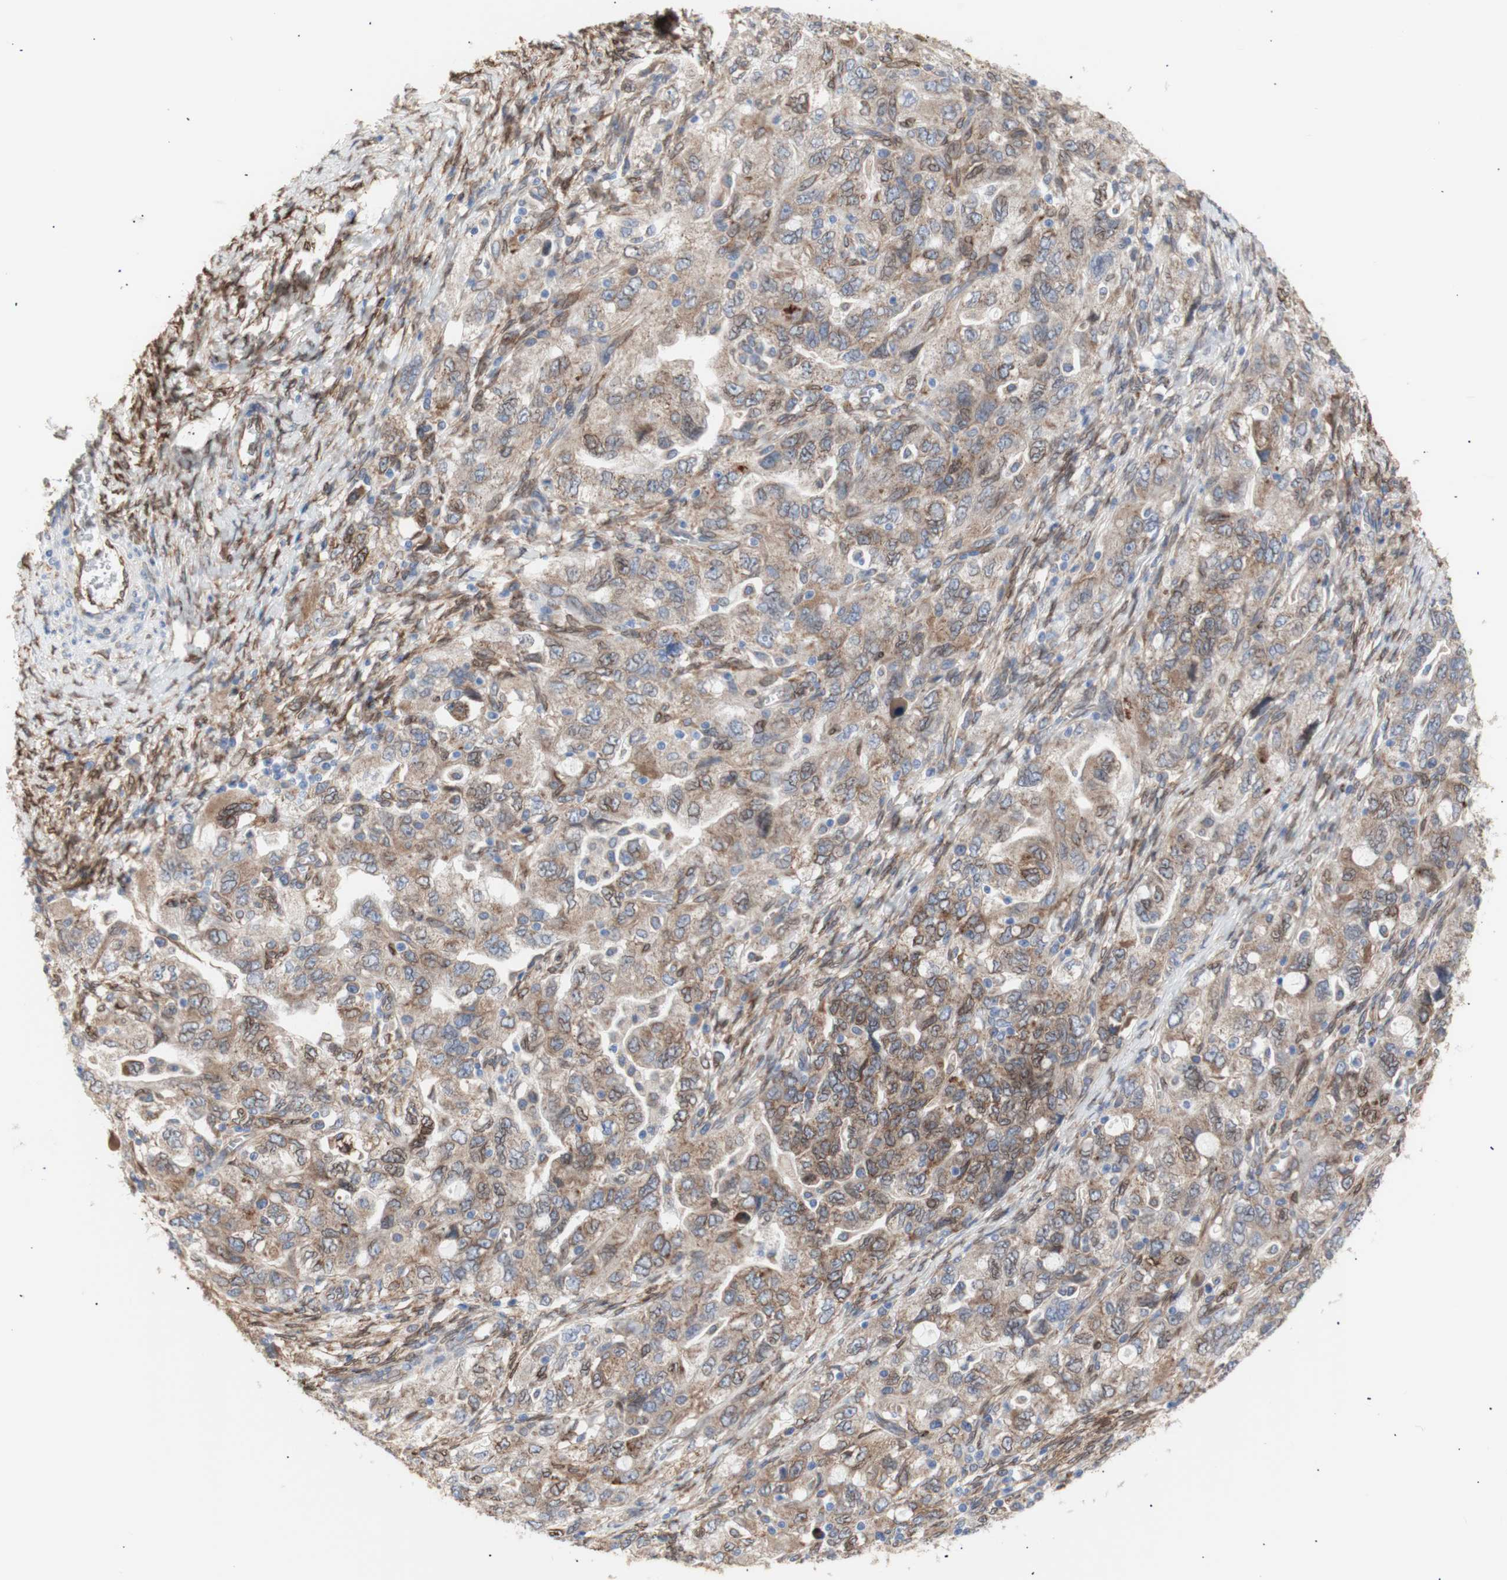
{"staining": {"intensity": "moderate", "quantity": ">75%", "location": "cytoplasmic/membranous,nuclear"}, "tissue": "ovarian cancer", "cell_type": "Tumor cells", "image_type": "cancer", "snomed": [{"axis": "morphology", "description": "Carcinoma, NOS"}, {"axis": "morphology", "description": "Cystadenocarcinoma, serous, NOS"}, {"axis": "topography", "description": "Ovary"}], "caption": "A medium amount of moderate cytoplasmic/membranous and nuclear expression is identified in approximately >75% of tumor cells in ovarian cancer (serous cystadenocarcinoma) tissue.", "gene": "ERLIN1", "patient": {"sex": "female", "age": 69}}